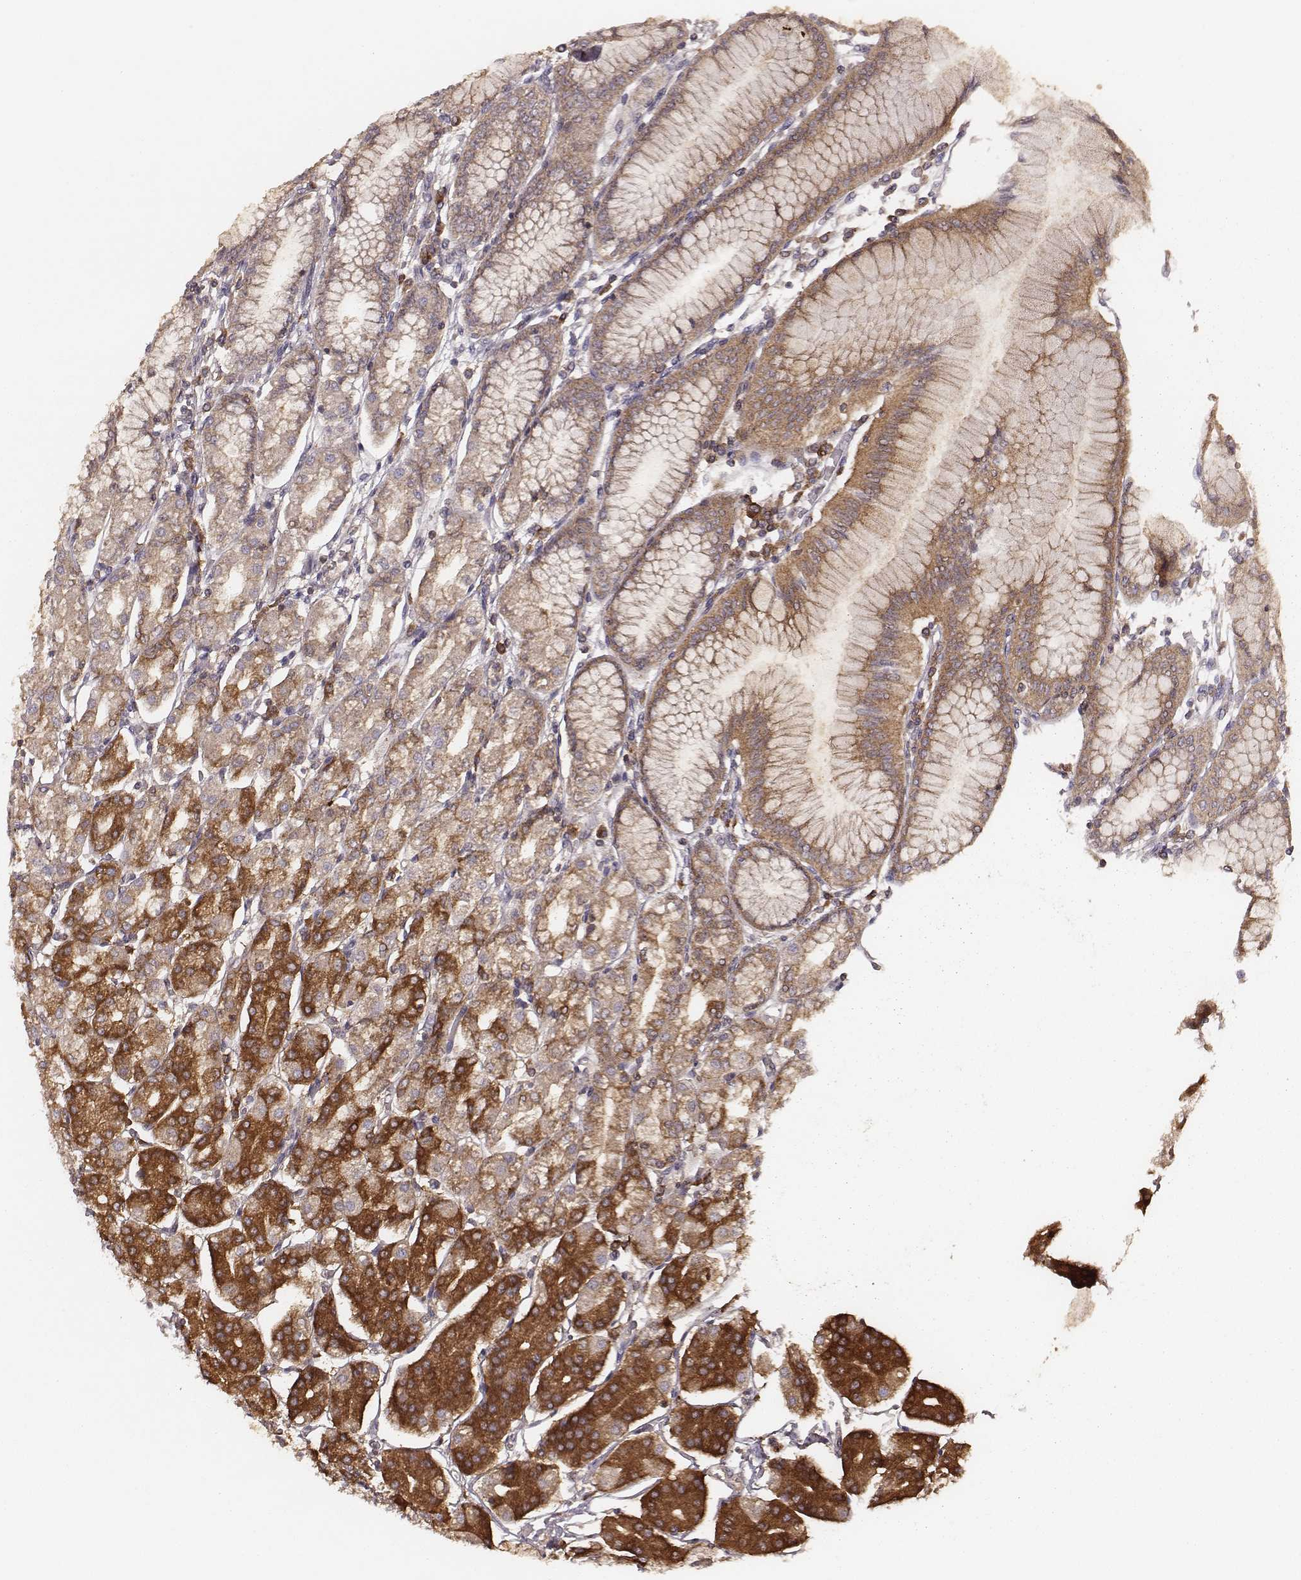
{"staining": {"intensity": "moderate", "quantity": ">75%", "location": "cytoplasmic/membranous"}, "tissue": "stomach", "cell_type": "Glandular cells", "image_type": "normal", "snomed": [{"axis": "morphology", "description": "Normal tissue, NOS"}, {"axis": "topography", "description": "Skeletal muscle"}, {"axis": "topography", "description": "Stomach"}], "caption": "Protein staining shows moderate cytoplasmic/membranous positivity in approximately >75% of glandular cells in unremarkable stomach. (IHC, brightfield microscopy, high magnification).", "gene": "CARS1", "patient": {"sex": "female", "age": 57}}